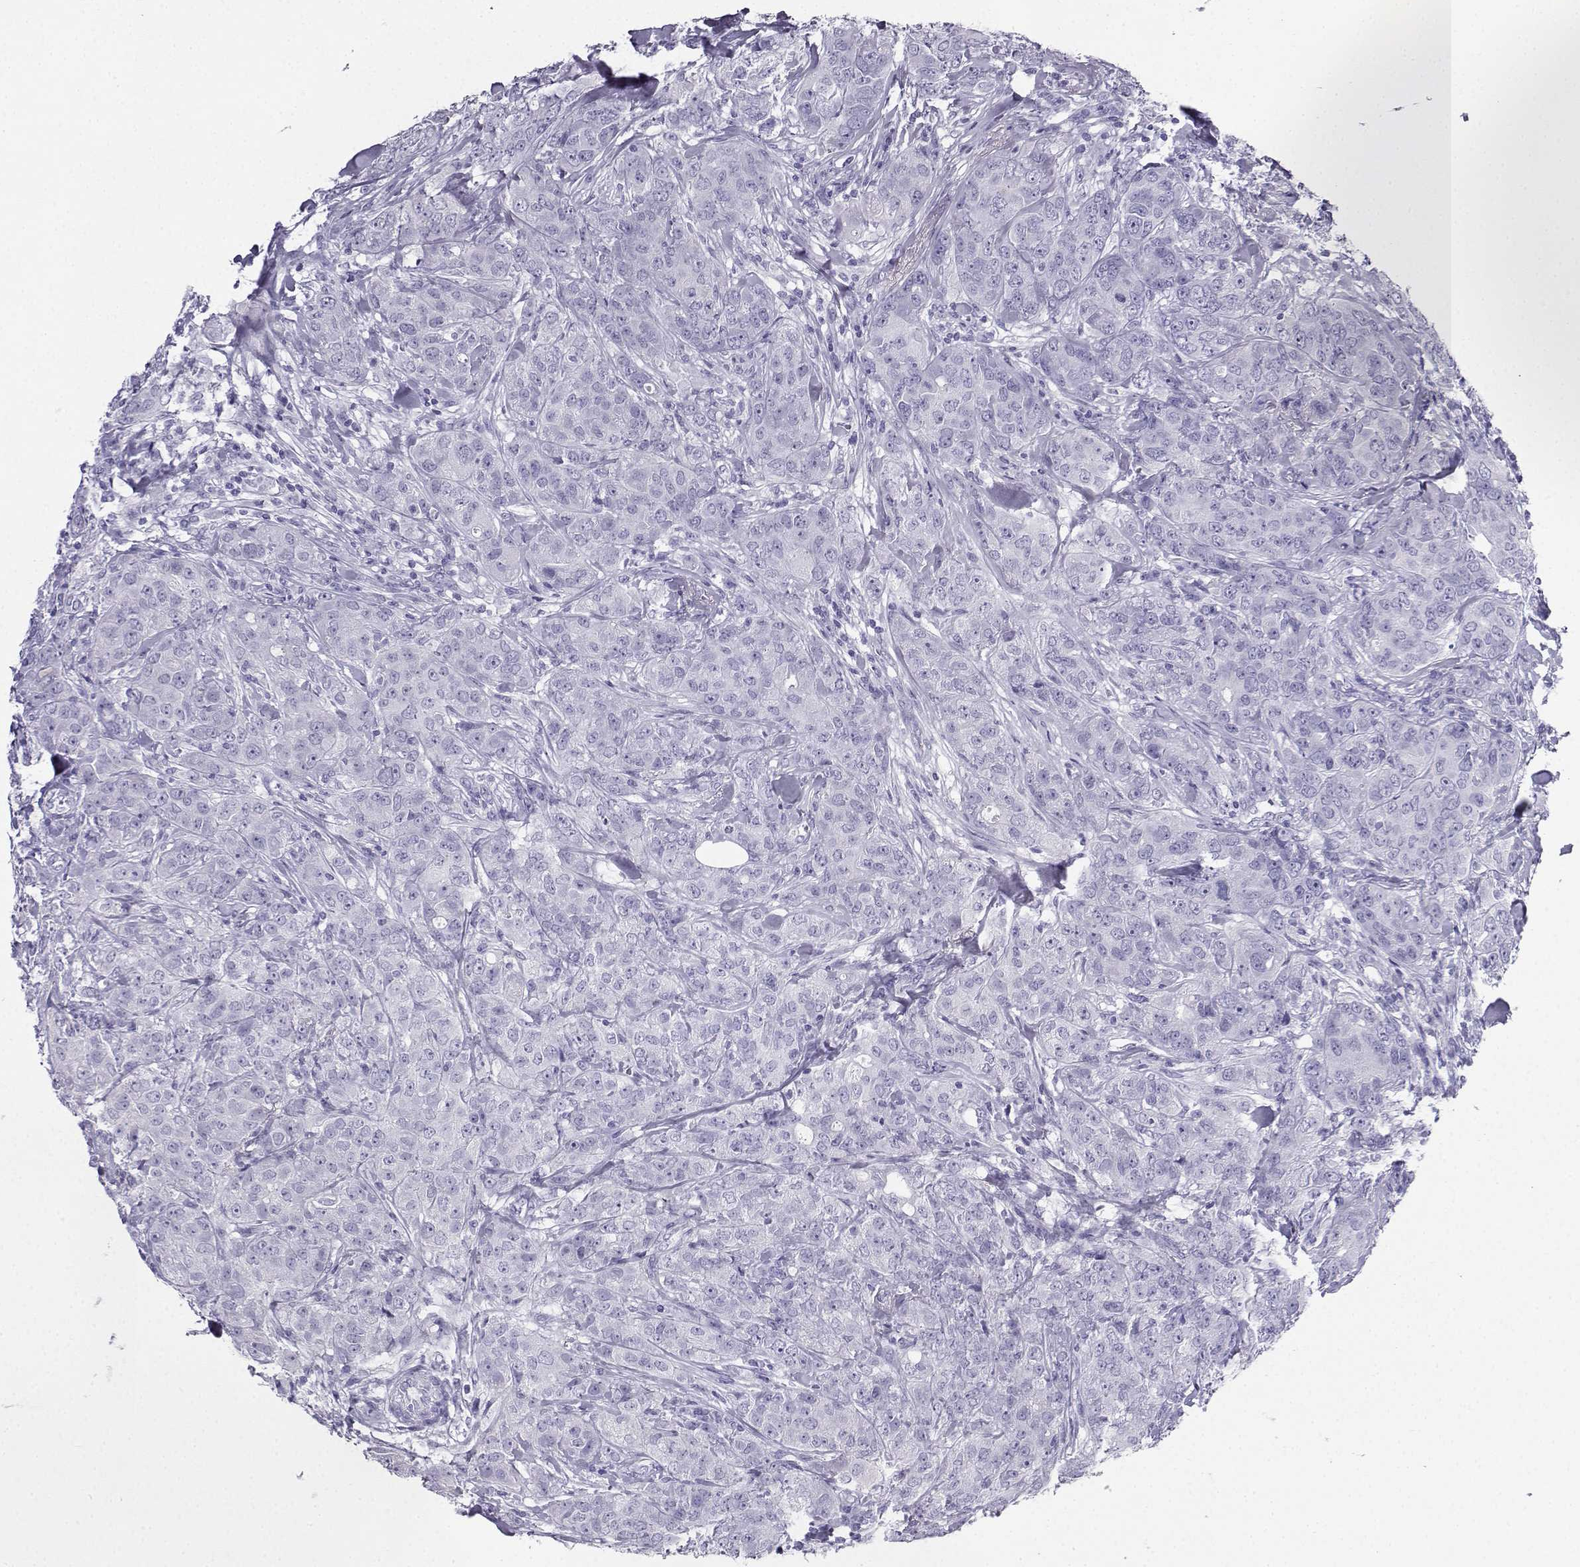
{"staining": {"intensity": "negative", "quantity": "none", "location": "none"}, "tissue": "breast cancer", "cell_type": "Tumor cells", "image_type": "cancer", "snomed": [{"axis": "morphology", "description": "Duct carcinoma"}, {"axis": "topography", "description": "Breast"}], "caption": "Tumor cells are negative for brown protein staining in breast cancer. (DAB immunohistochemistry (IHC) with hematoxylin counter stain).", "gene": "CD109", "patient": {"sex": "female", "age": 43}}